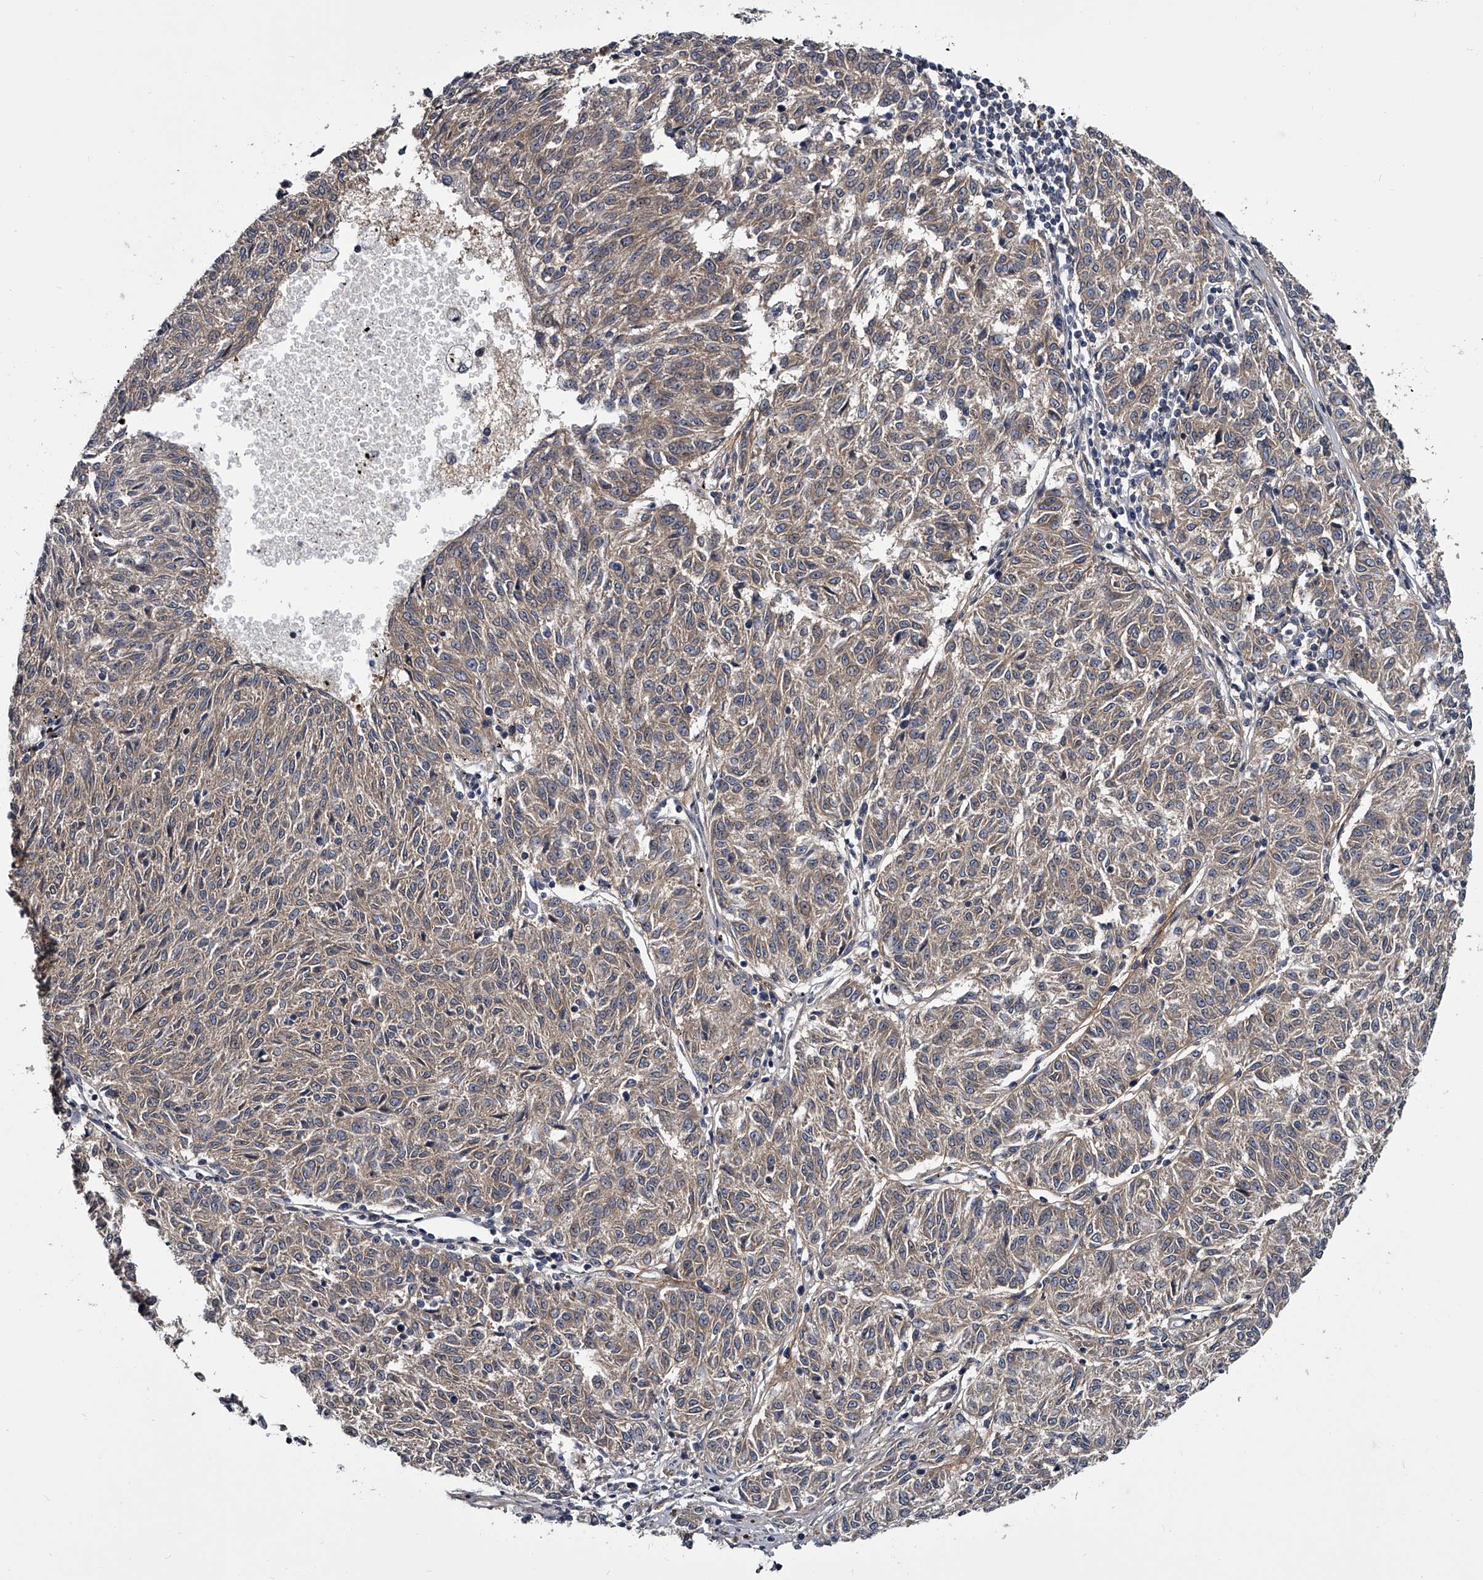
{"staining": {"intensity": "weak", "quantity": "<25%", "location": "cytoplasmic/membranous"}, "tissue": "melanoma", "cell_type": "Tumor cells", "image_type": "cancer", "snomed": [{"axis": "morphology", "description": "Malignant melanoma, NOS"}, {"axis": "topography", "description": "Skin"}], "caption": "Immunohistochemical staining of human melanoma shows no significant expression in tumor cells.", "gene": "GAPVD1", "patient": {"sex": "female", "age": 72}}